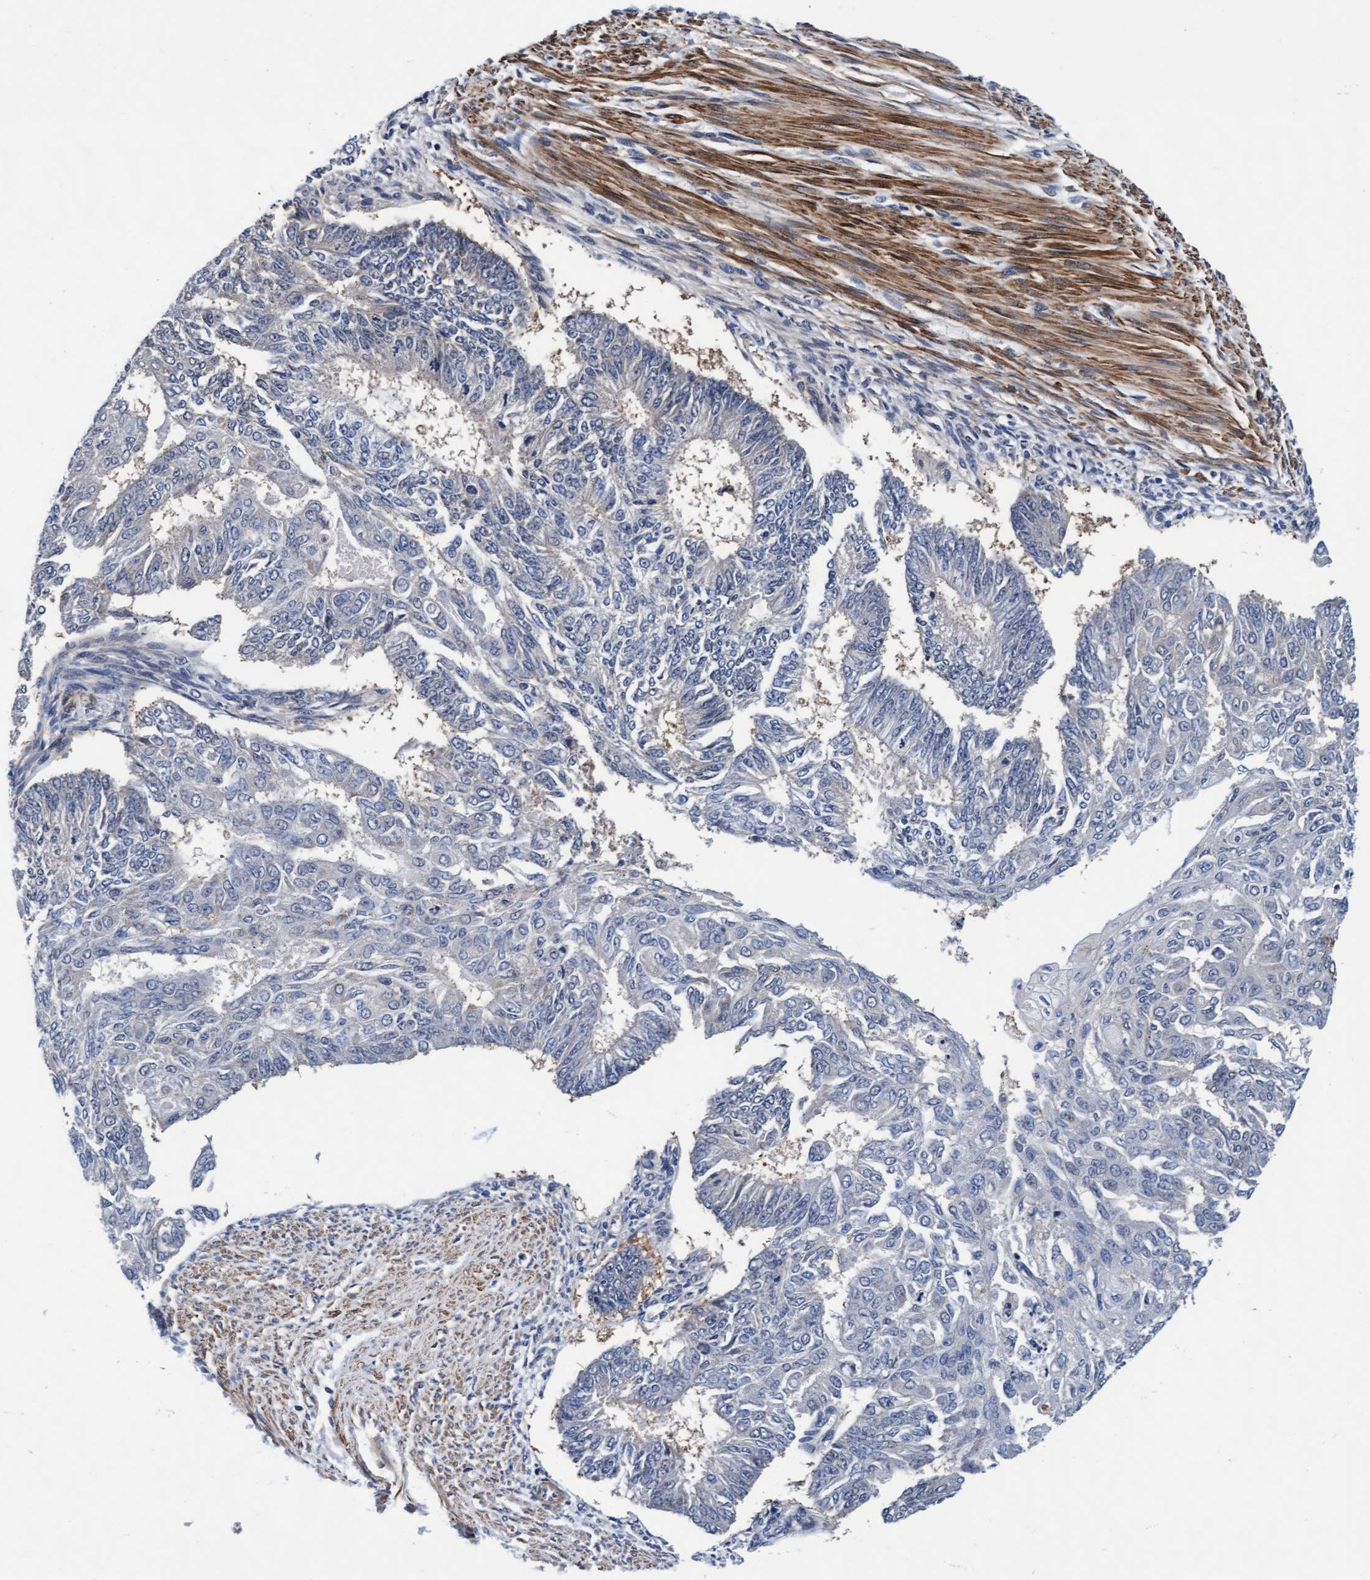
{"staining": {"intensity": "negative", "quantity": "none", "location": "none"}, "tissue": "endometrial cancer", "cell_type": "Tumor cells", "image_type": "cancer", "snomed": [{"axis": "morphology", "description": "Adenocarcinoma, NOS"}, {"axis": "topography", "description": "Endometrium"}], "caption": "This is an immunohistochemistry (IHC) histopathology image of adenocarcinoma (endometrial). There is no positivity in tumor cells.", "gene": "EFCAB13", "patient": {"sex": "female", "age": 32}}